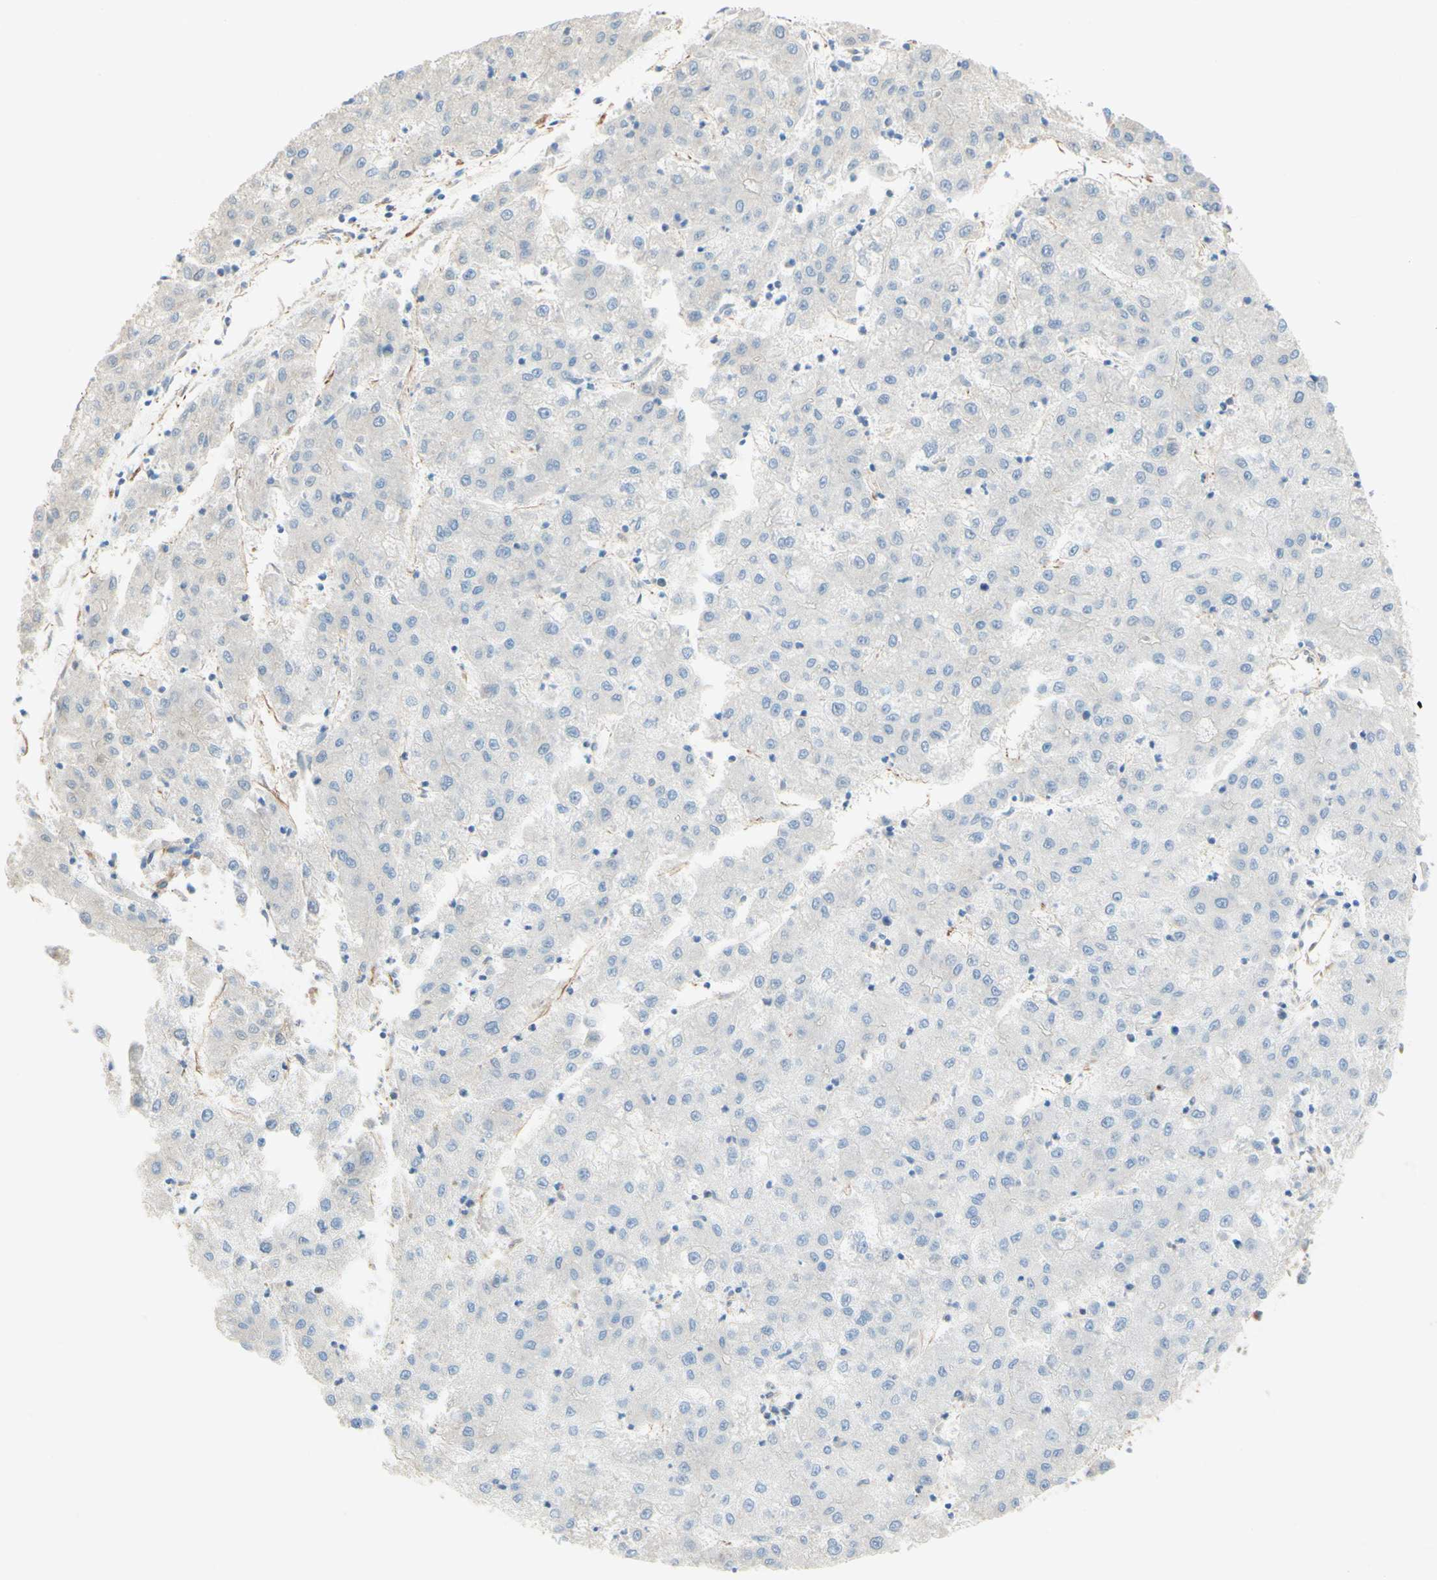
{"staining": {"intensity": "negative", "quantity": "none", "location": "none"}, "tissue": "liver cancer", "cell_type": "Tumor cells", "image_type": "cancer", "snomed": [{"axis": "morphology", "description": "Carcinoma, Hepatocellular, NOS"}, {"axis": "topography", "description": "Liver"}], "caption": "Protein analysis of liver hepatocellular carcinoma displays no significant expression in tumor cells.", "gene": "ENDOD1", "patient": {"sex": "male", "age": 72}}